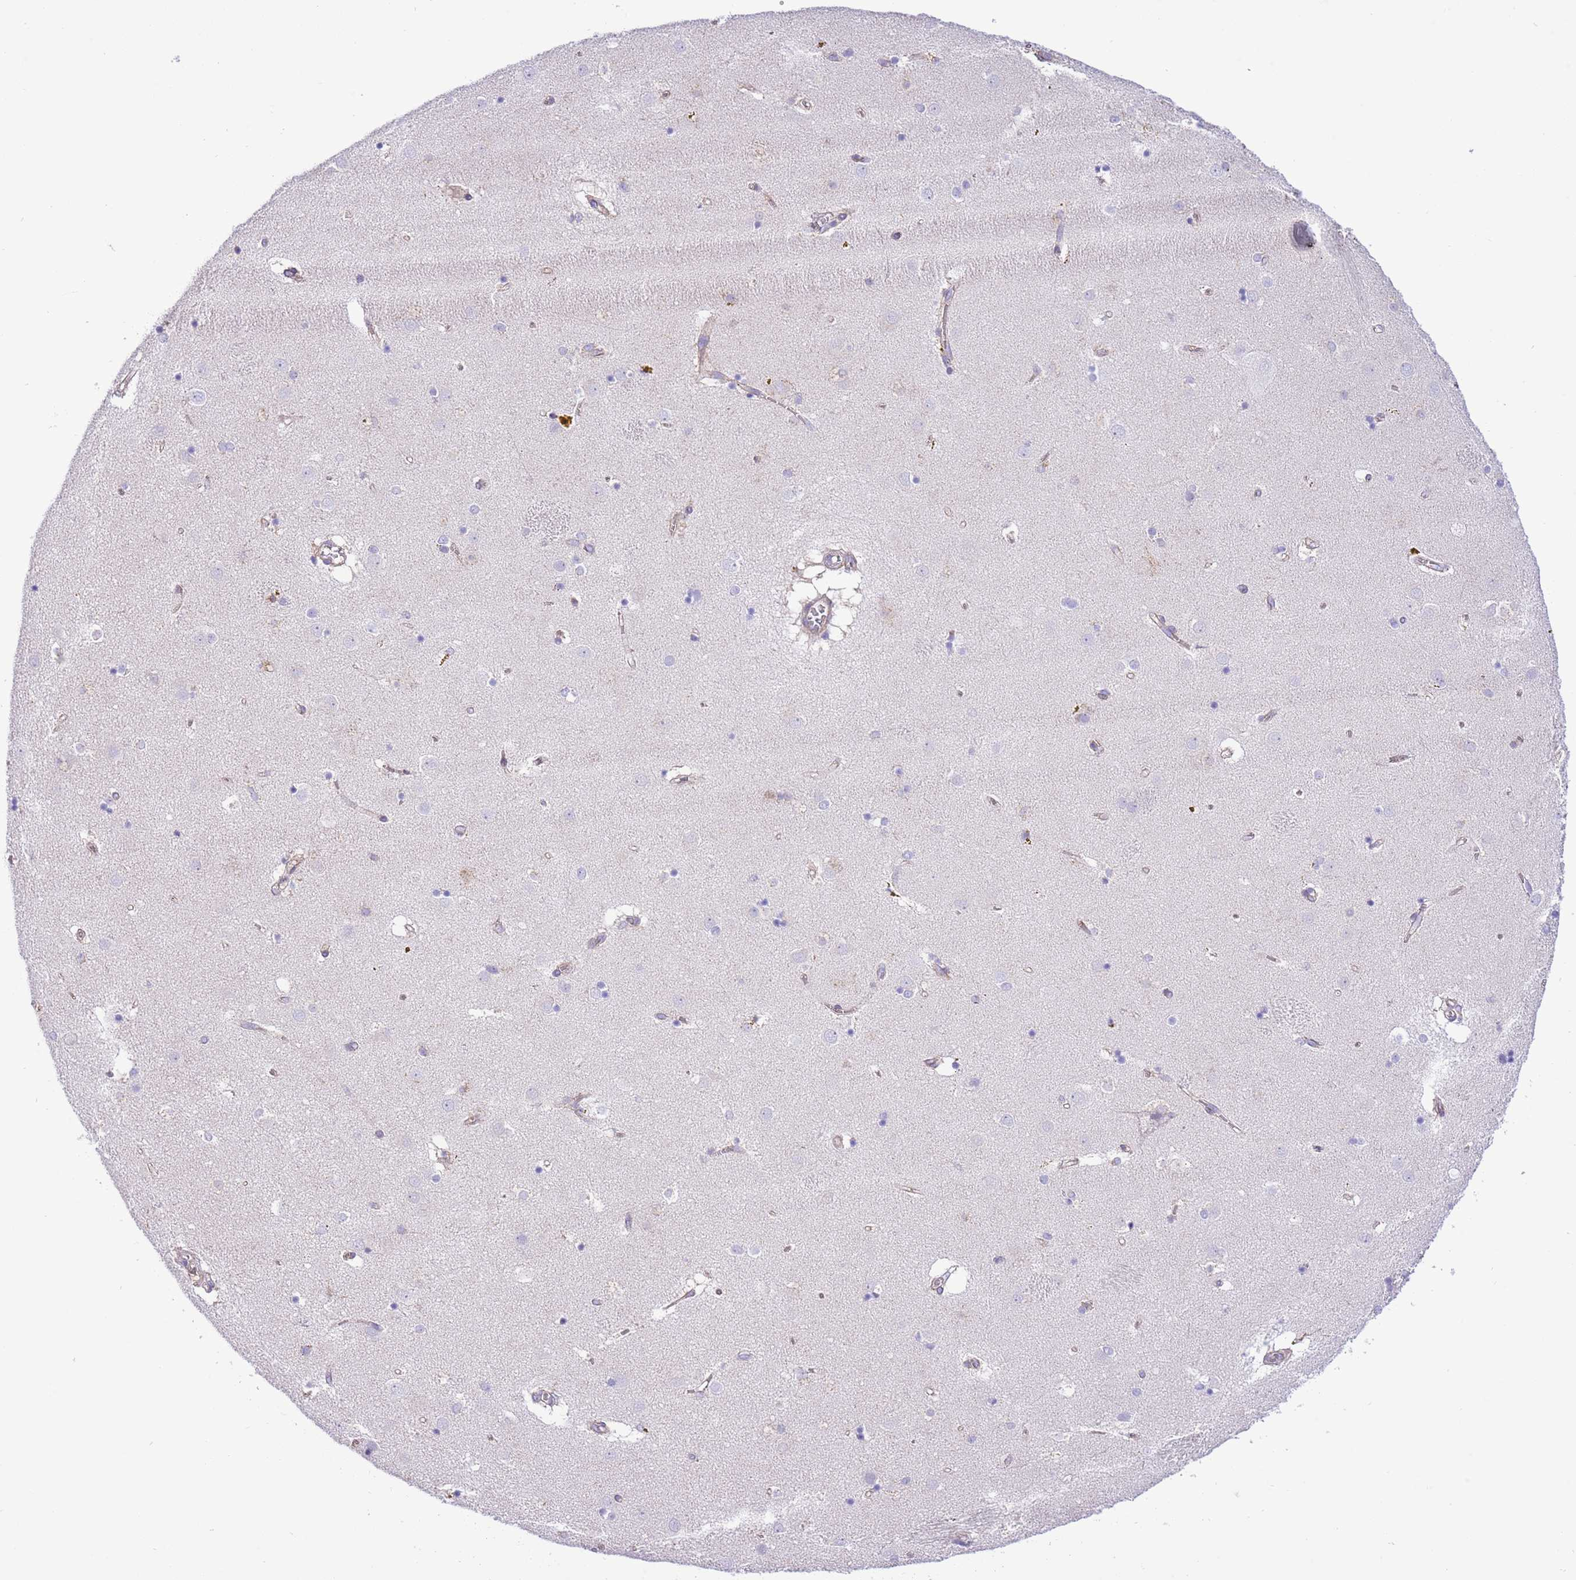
{"staining": {"intensity": "negative", "quantity": "none", "location": "none"}, "tissue": "caudate", "cell_type": "Glial cells", "image_type": "normal", "snomed": [{"axis": "morphology", "description": "Normal tissue, NOS"}, {"axis": "topography", "description": "Lateral ventricle wall"}], "caption": "A high-resolution photomicrograph shows IHC staining of normal caudate, which displays no significant staining in glial cells.", "gene": "SS18L2", "patient": {"sex": "male", "age": 70}}